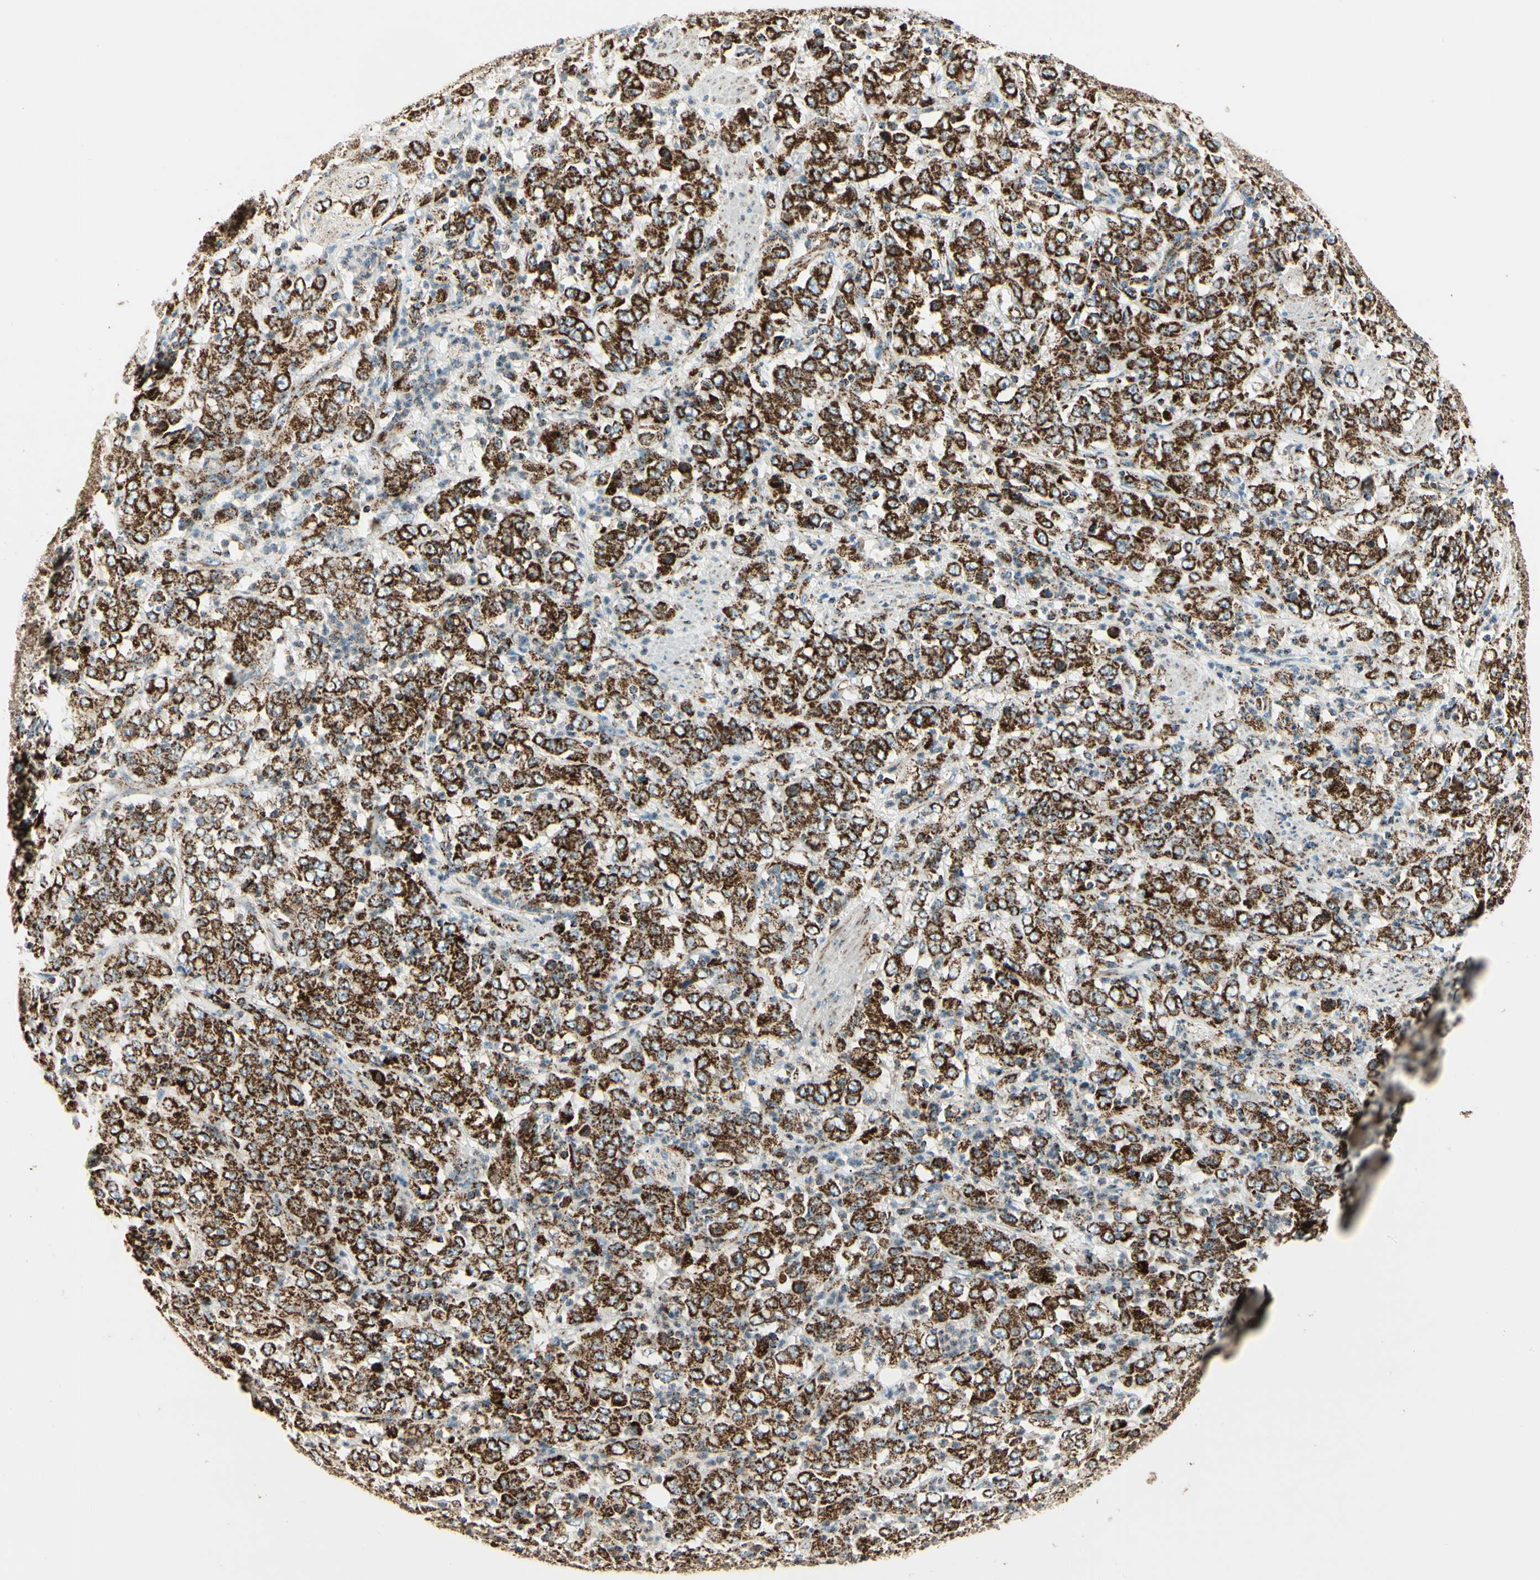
{"staining": {"intensity": "strong", "quantity": ">75%", "location": "cytoplasmic/membranous"}, "tissue": "stomach cancer", "cell_type": "Tumor cells", "image_type": "cancer", "snomed": [{"axis": "morphology", "description": "Adenocarcinoma, NOS"}, {"axis": "topography", "description": "Stomach, lower"}], "caption": "Immunohistochemical staining of human adenocarcinoma (stomach) reveals high levels of strong cytoplasmic/membranous staining in about >75% of tumor cells.", "gene": "ME2", "patient": {"sex": "female", "age": 71}}